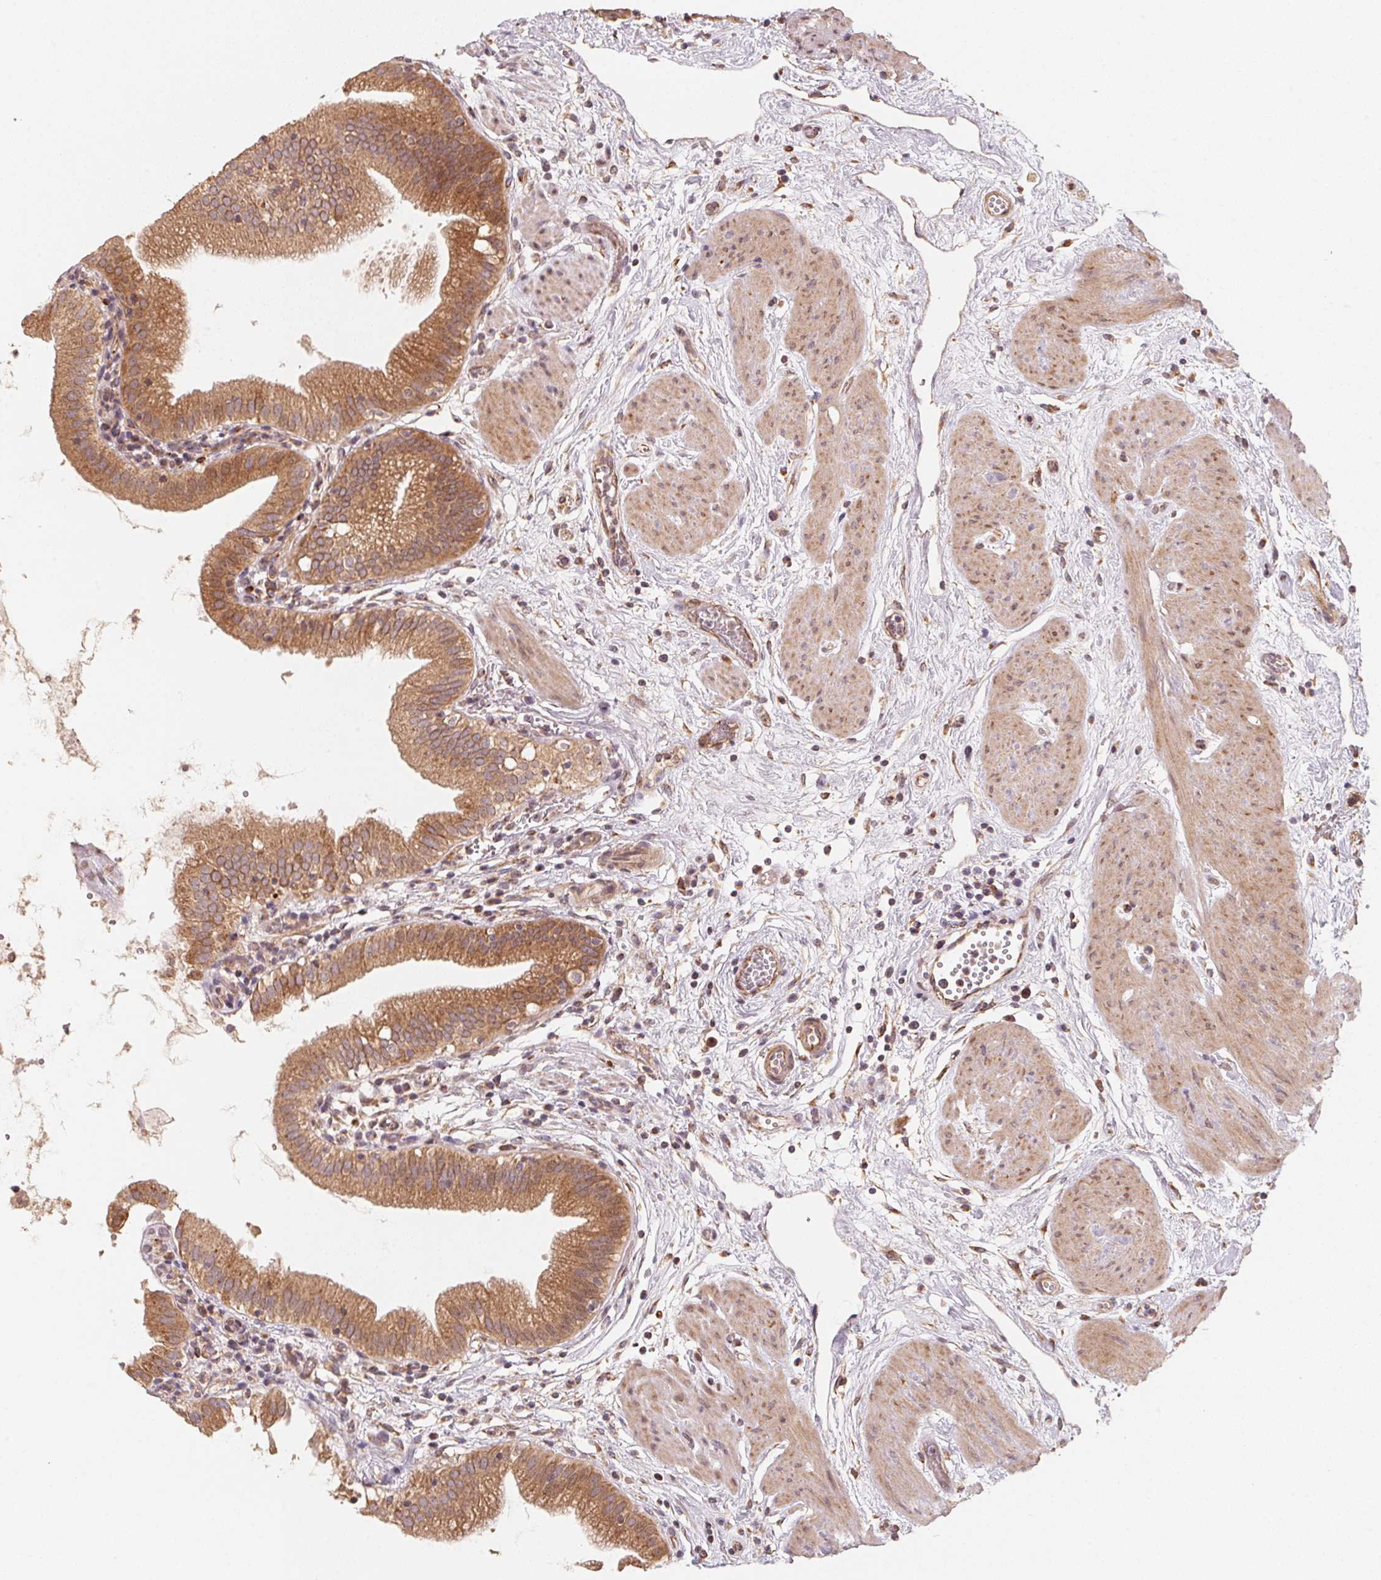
{"staining": {"intensity": "moderate", "quantity": ">75%", "location": "cytoplasmic/membranous"}, "tissue": "gallbladder", "cell_type": "Glandular cells", "image_type": "normal", "snomed": [{"axis": "morphology", "description": "Normal tissue, NOS"}, {"axis": "topography", "description": "Gallbladder"}], "caption": "An image of gallbladder stained for a protein displays moderate cytoplasmic/membranous brown staining in glandular cells.", "gene": "TSPAN12", "patient": {"sex": "female", "age": 65}}